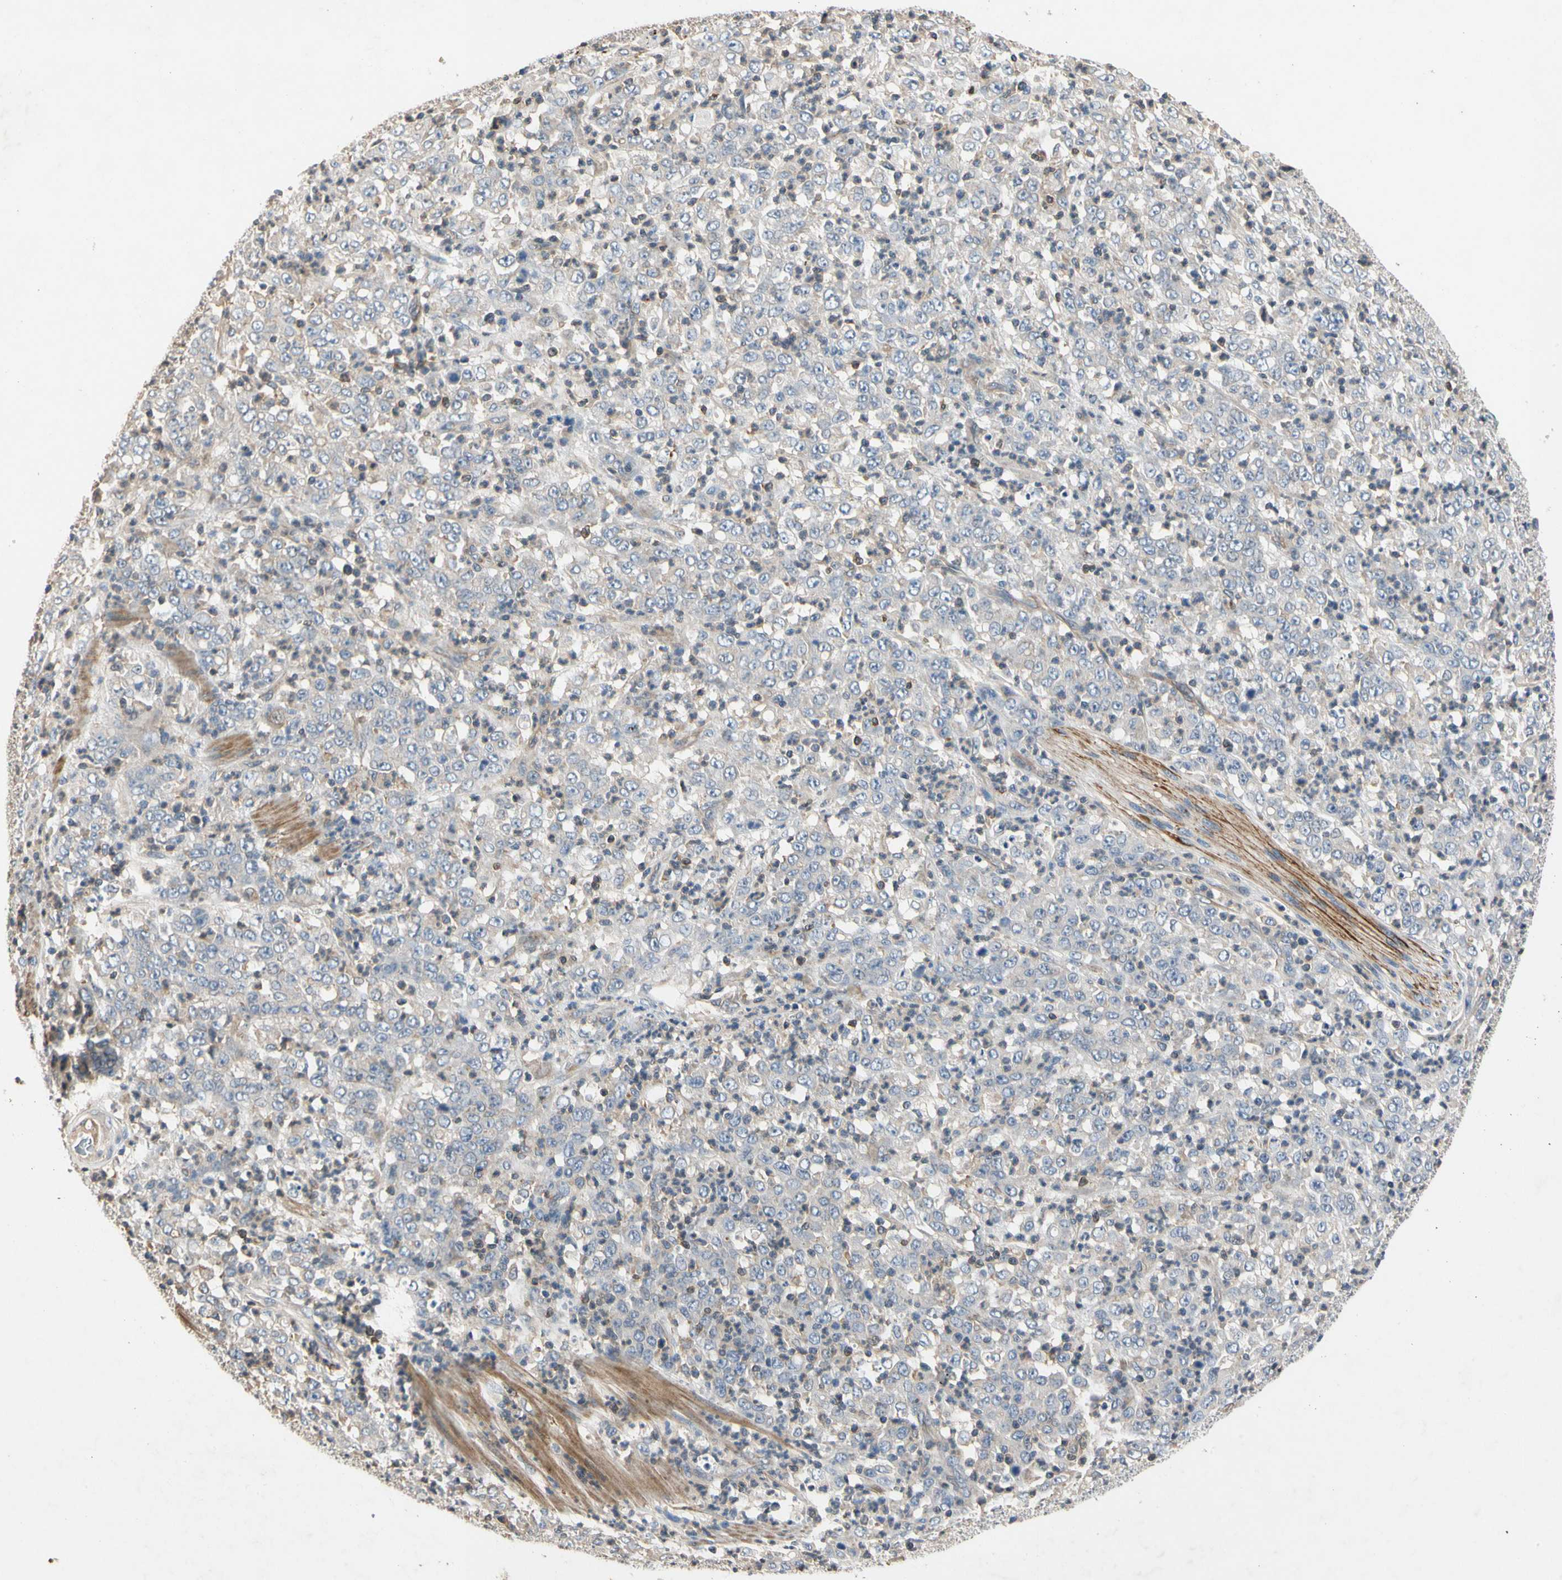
{"staining": {"intensity": "negative", "quantity": "none", "location": "none"}, "tissue": "stomach cancer", "cell_type": "Tumor cells", "image_type": "cancer", "snomed": [{"axis": "morphology", "description": "Adenocarcinoma, NOS"}, {"axis": "topography", "description": "Stomach, lower"}], "caption": "Micrograph shows no significant protein expression in tumor cells of stomach cancer (adenocarcinoma).", "gene": "CRTAC1", "patient": {"sex": "female", "age": 71}}